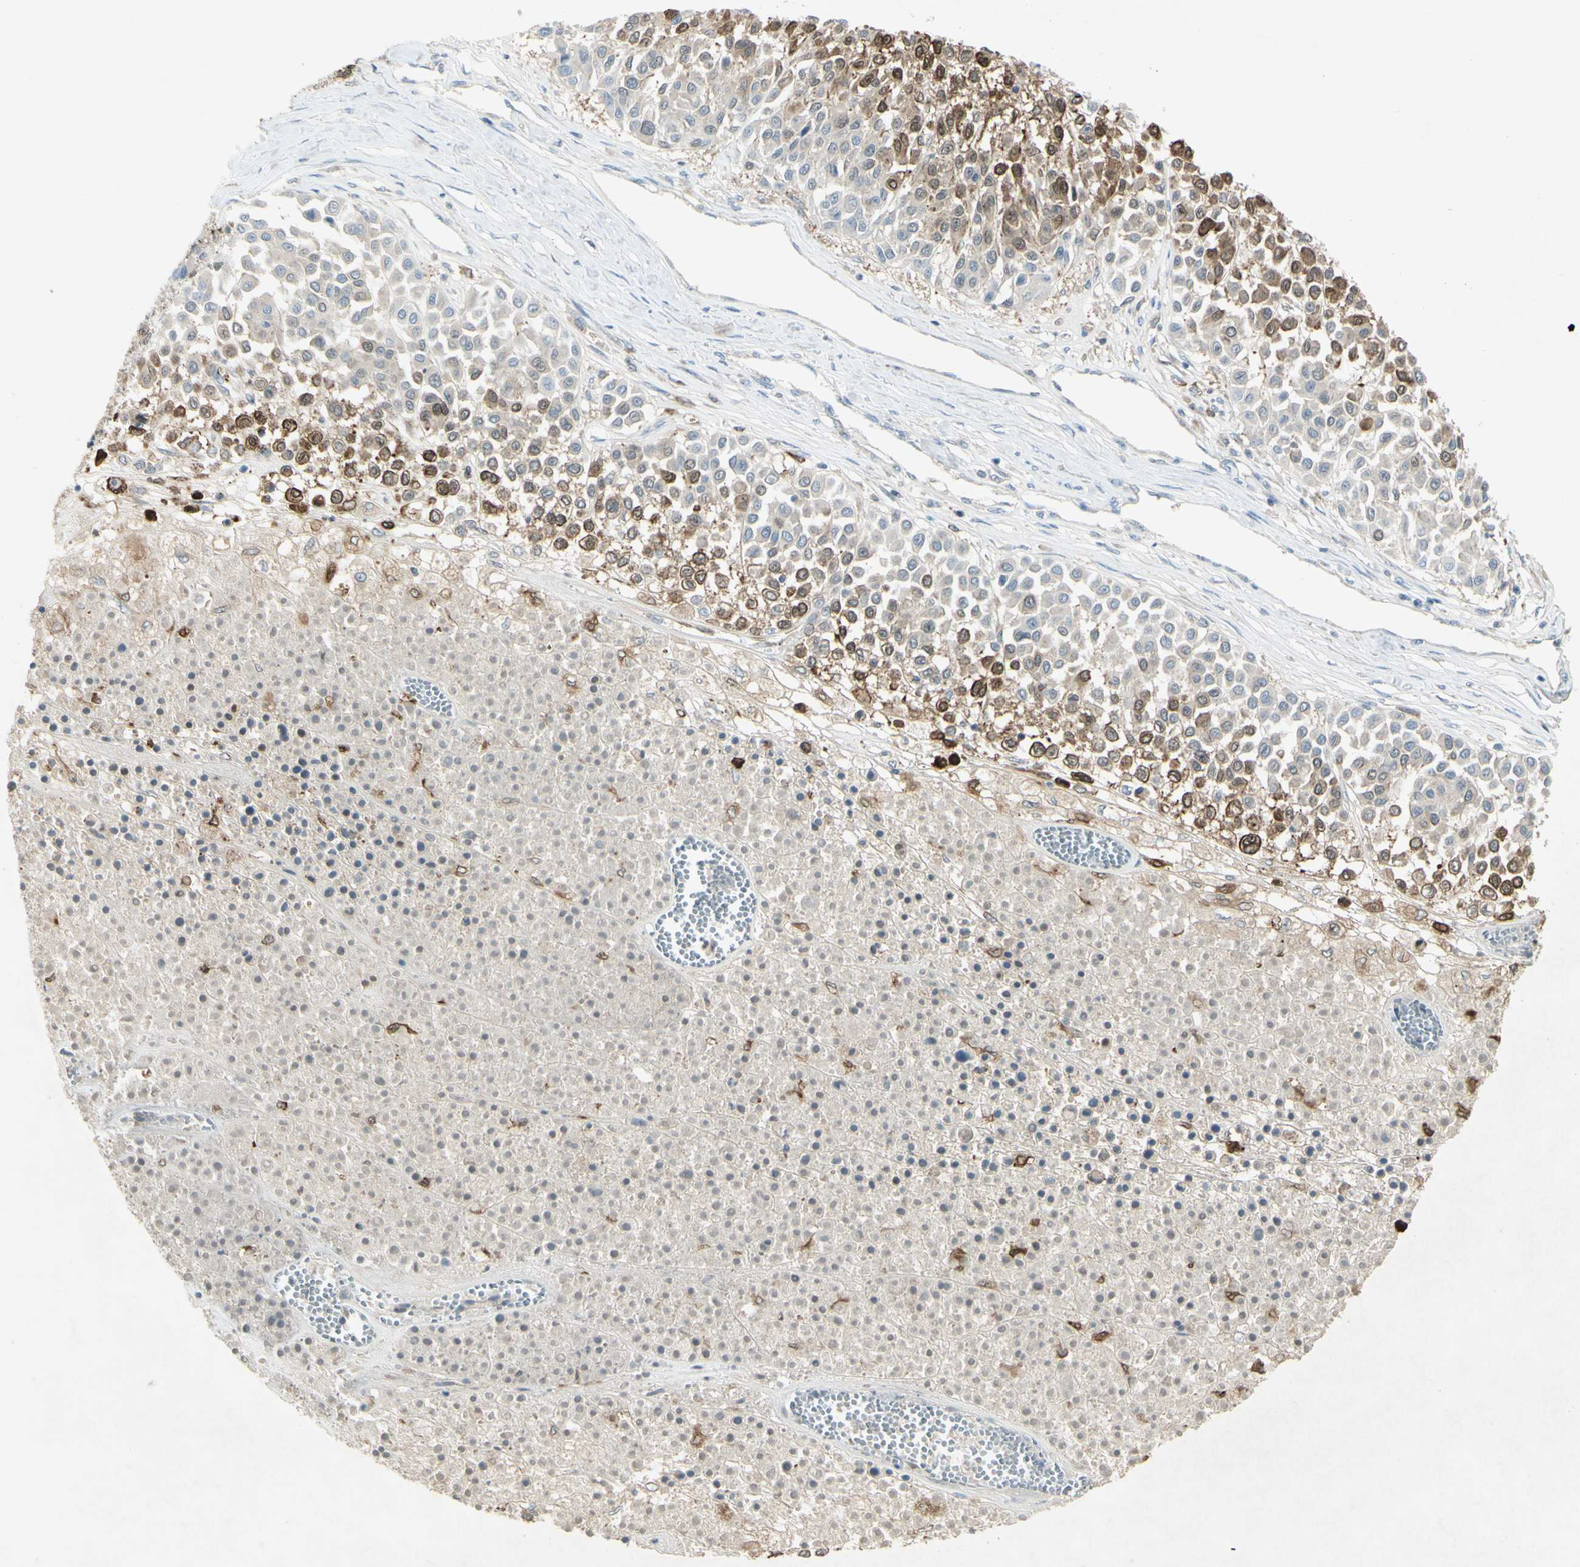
{"staining": {"intensity": "strong", "quantity": "<25%", "location": "cytoplasmic/membranous"}, "tissue": "melanoma", "cell_type": "Tumor cells", "image_type": "cancer", "snomed": [{"axis": "morphology", "description": "Malignant melanoma, Metastatic site"}, {"axis": "topography", "description": "Soft tissue"}], "caption": "Brown immunohistochemical staining in human melanoma exhibits strong cytoplasmic/membranous staining in approximately <25% of tumor cells.", "gene": "C1orf159", "patient": {"sex": "male", "age": 41}}